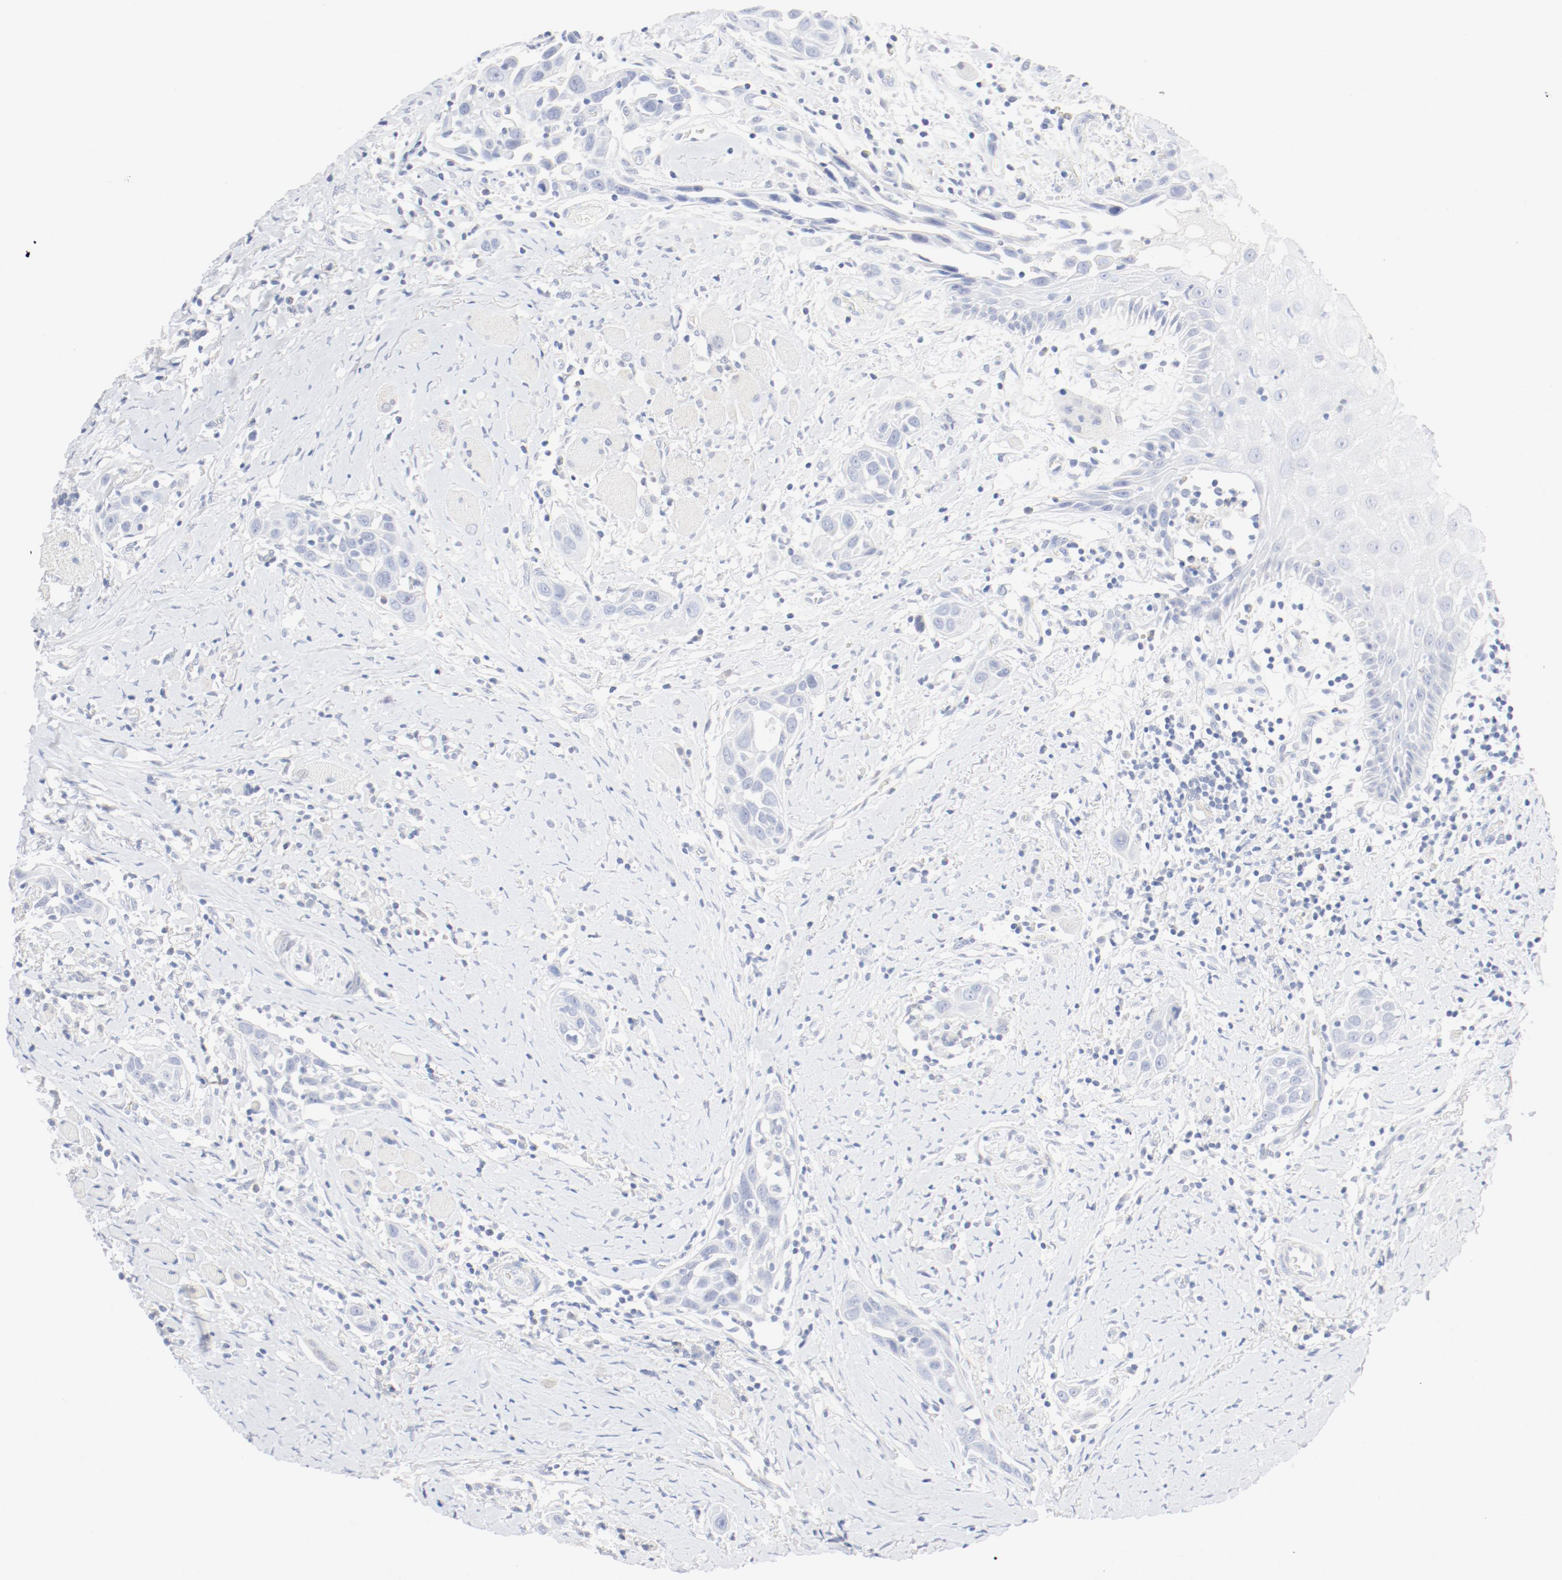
{"staining": {"intensity": "negative", "quantity": "none", "location": "none"}, "tissue": "head and neck cancer", "cell_type": "Tumor cells", "image_type": "cancer", "snomed": [{"axis": "morphology", "description": "Squamous cell carcinoma, NOS"}, {"axis": "topography", "description": "Oral tissue"}, {"axis": "topography", "description": "Head-Neck"}], "caption": "Squamous cell carcinoma (head and neck) was stained to show a protein in brown. There is no significant expression in tumor cells.", "gene": "PGM1", "patient": {"sex": "female", "age": 50}}